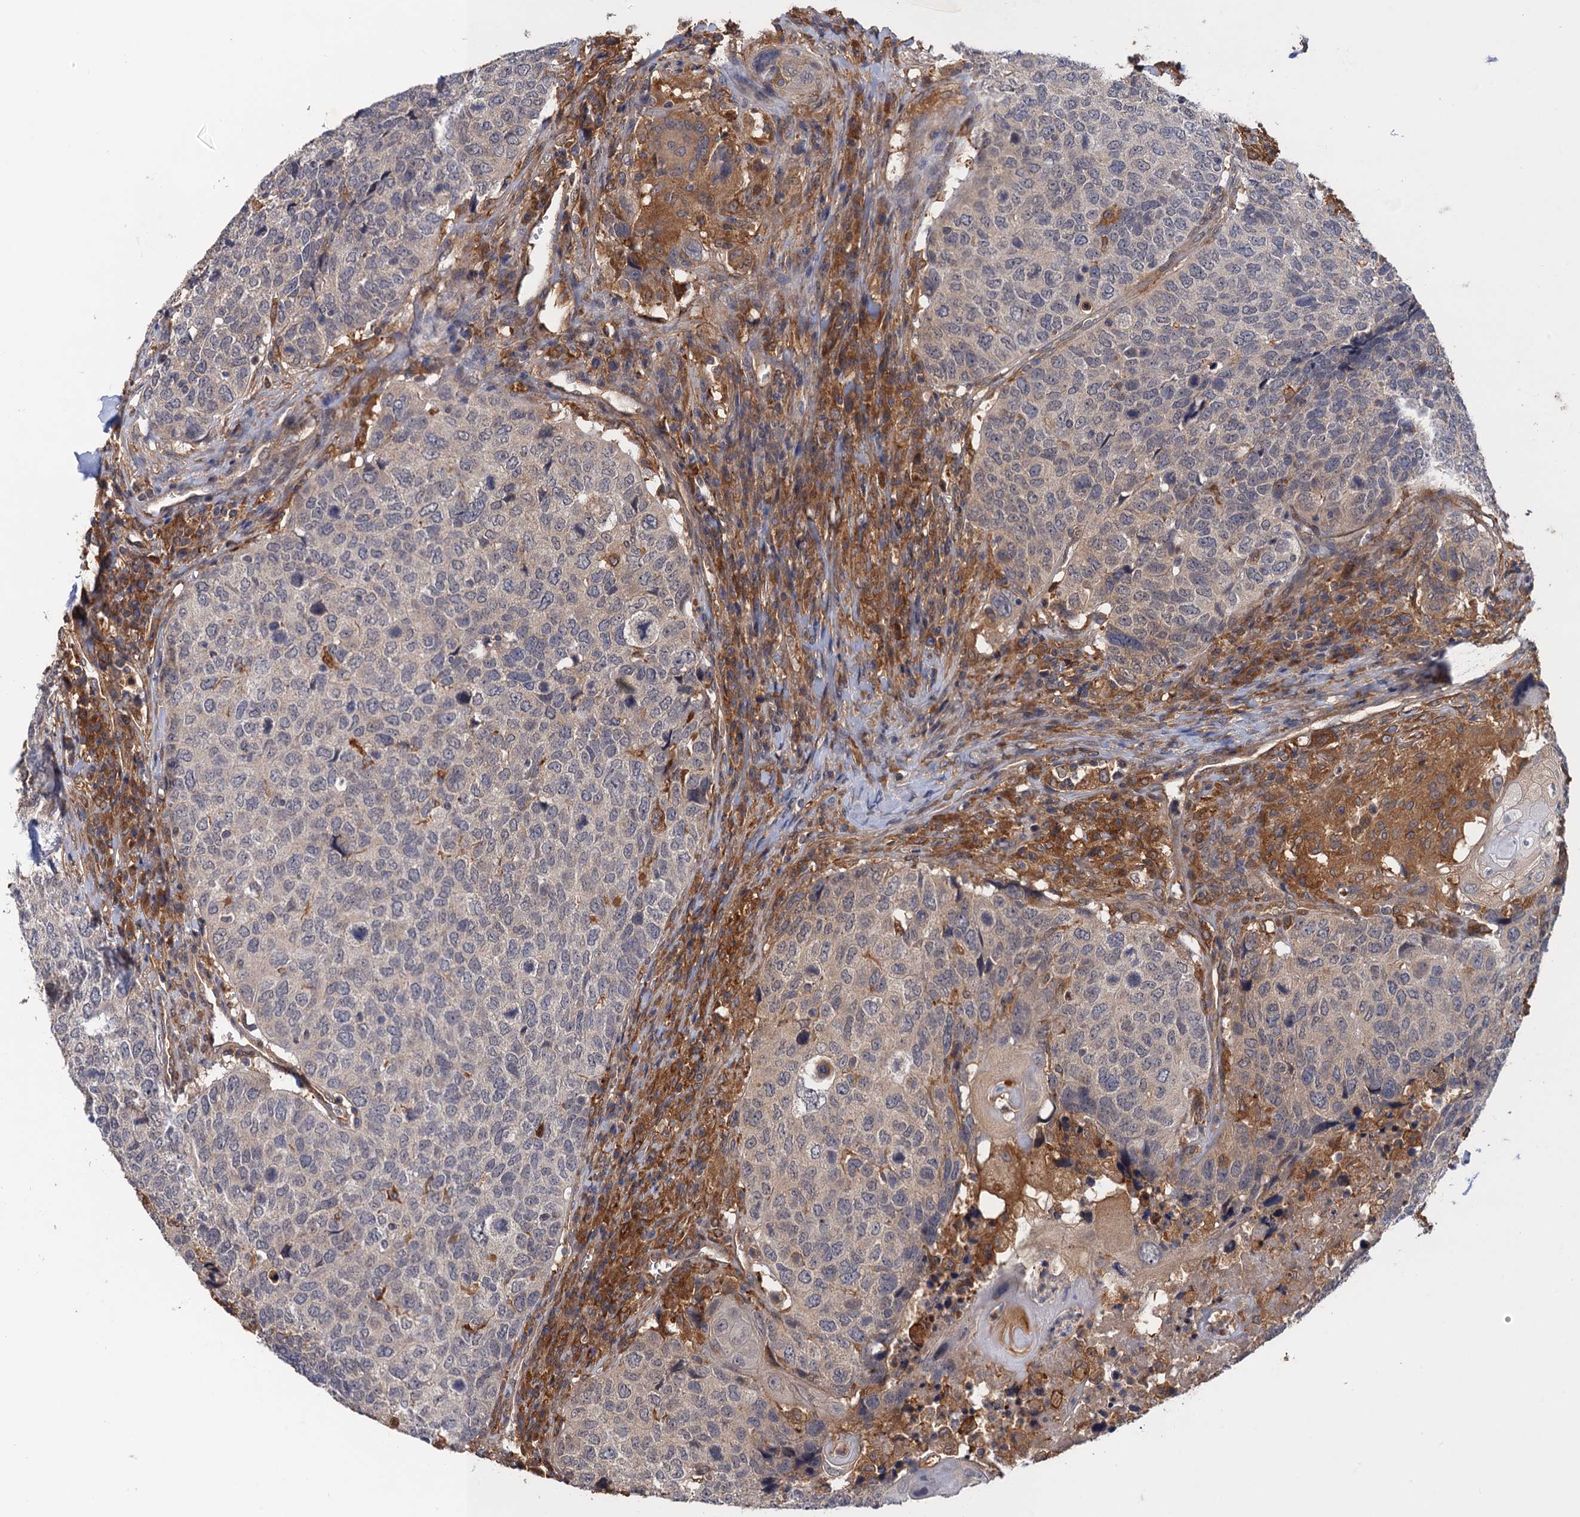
{"staining": {"intensity": "negative", "quantity": "none", "location": "none"}, "tissue": "head and neck cancer", "cell_type": "Tumor cells", "image_type": "cancer", "snomed": [{"axis": "morphology", "description": "Squamous cell carcinoma, NOS"}, {"axis": "topography", "description": "Head-Neck"}], "caption": "Immunohistochemistry photomicrograph of head and neck squamous cell carcinoma stained for a protein (brown), which shows no expression in tumor cells.", "gene": "NEK8", "patient": {"sex": "male", "age": 66}}